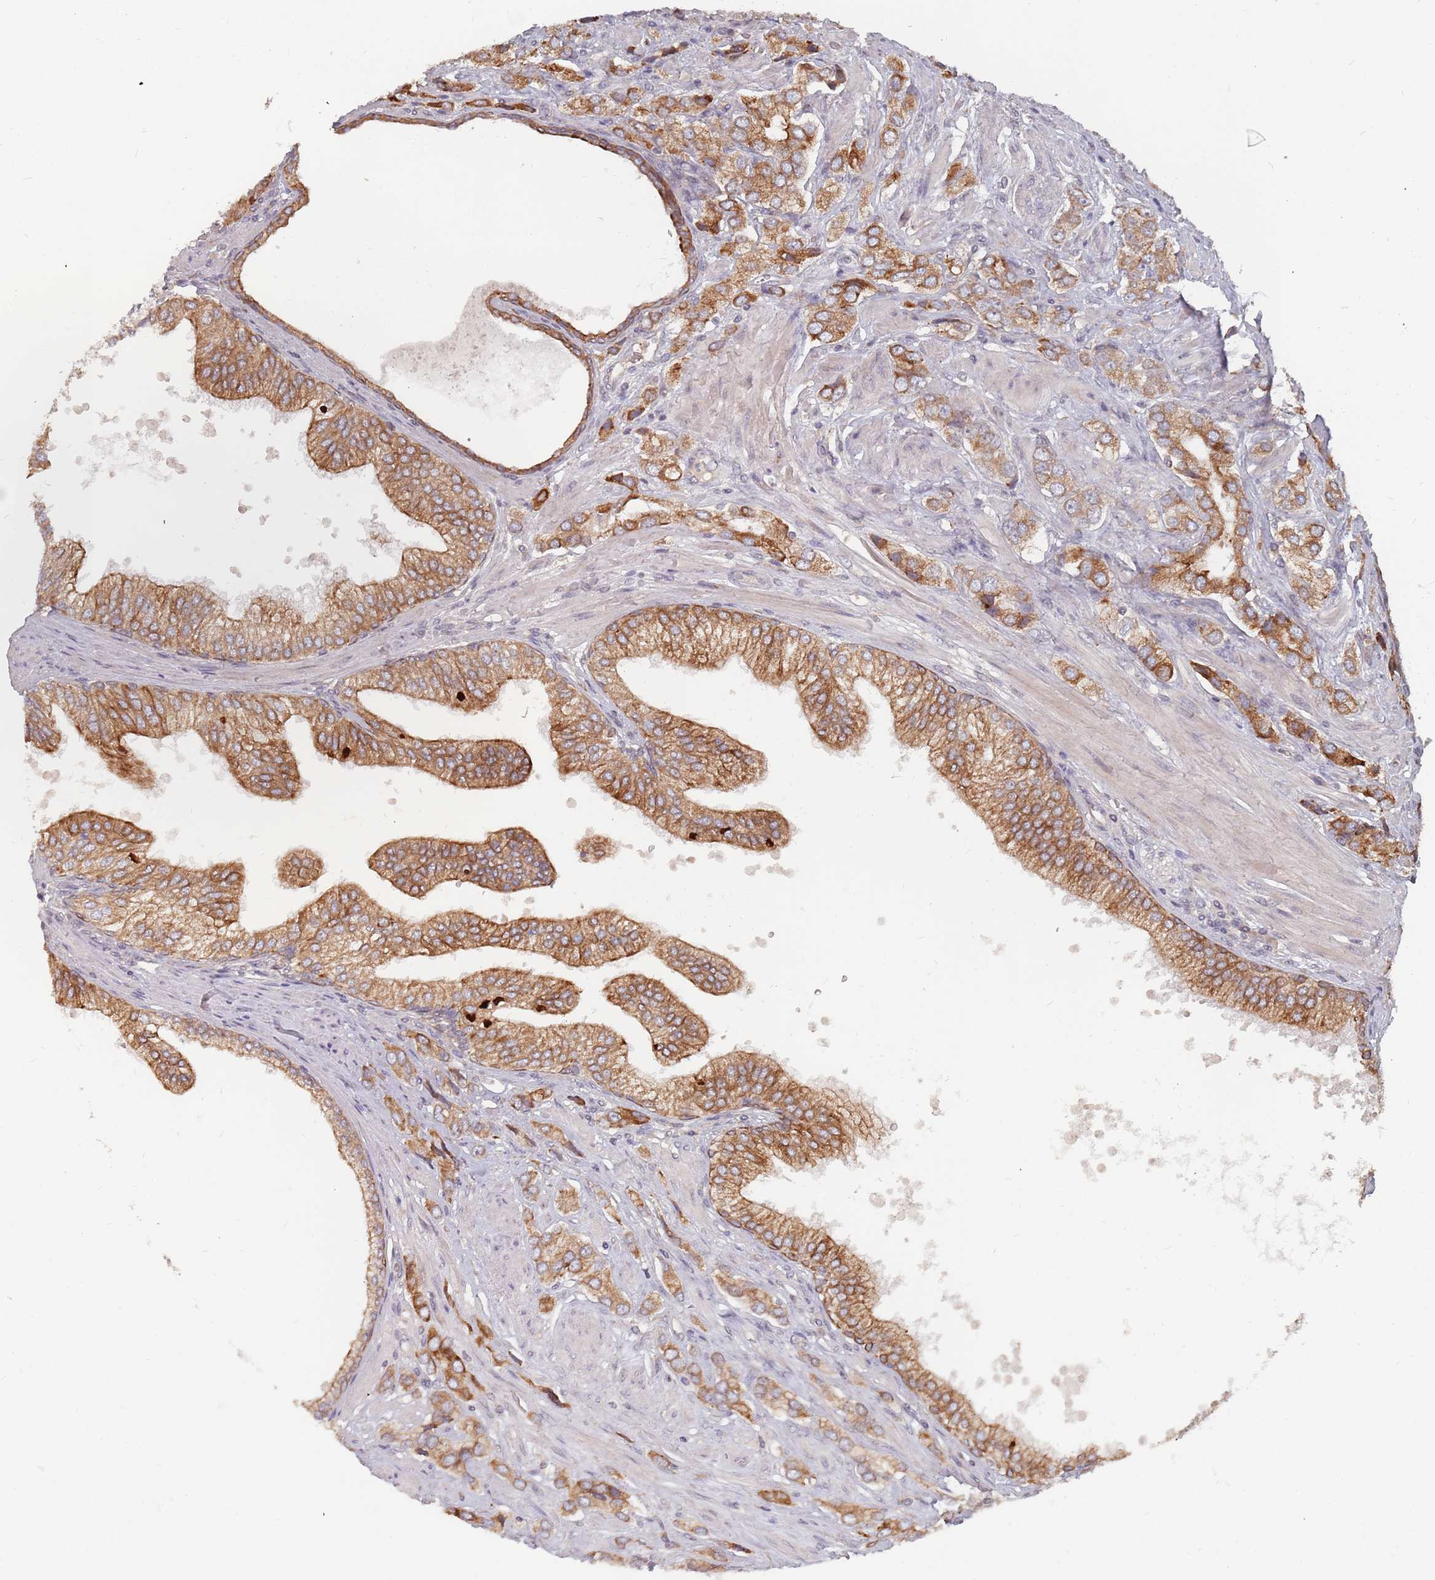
{"staining": {"intensity": "strong", "quantity": ">75%", "location": "cytoplasmic/membranous"}, "tissue": "prostate cancer", "cell_type": "Tumor cells", "image_type": "cancer", "snomed": [{"axis": "morphology", "description": "Adenocarcinoma, High grade"}, {"axis": "topography", "description": "Prostate and seminal vesicle, NOS"}], "caption": "Prostate cancer (high-grade adenocarcinoma) stained with a brown dye demonstrates strong cytoplasmic/membranous positive positivity in about >75% of tumor cells.", "gene": "ADAL", "patient": {"sex": "male", "age": 64}}